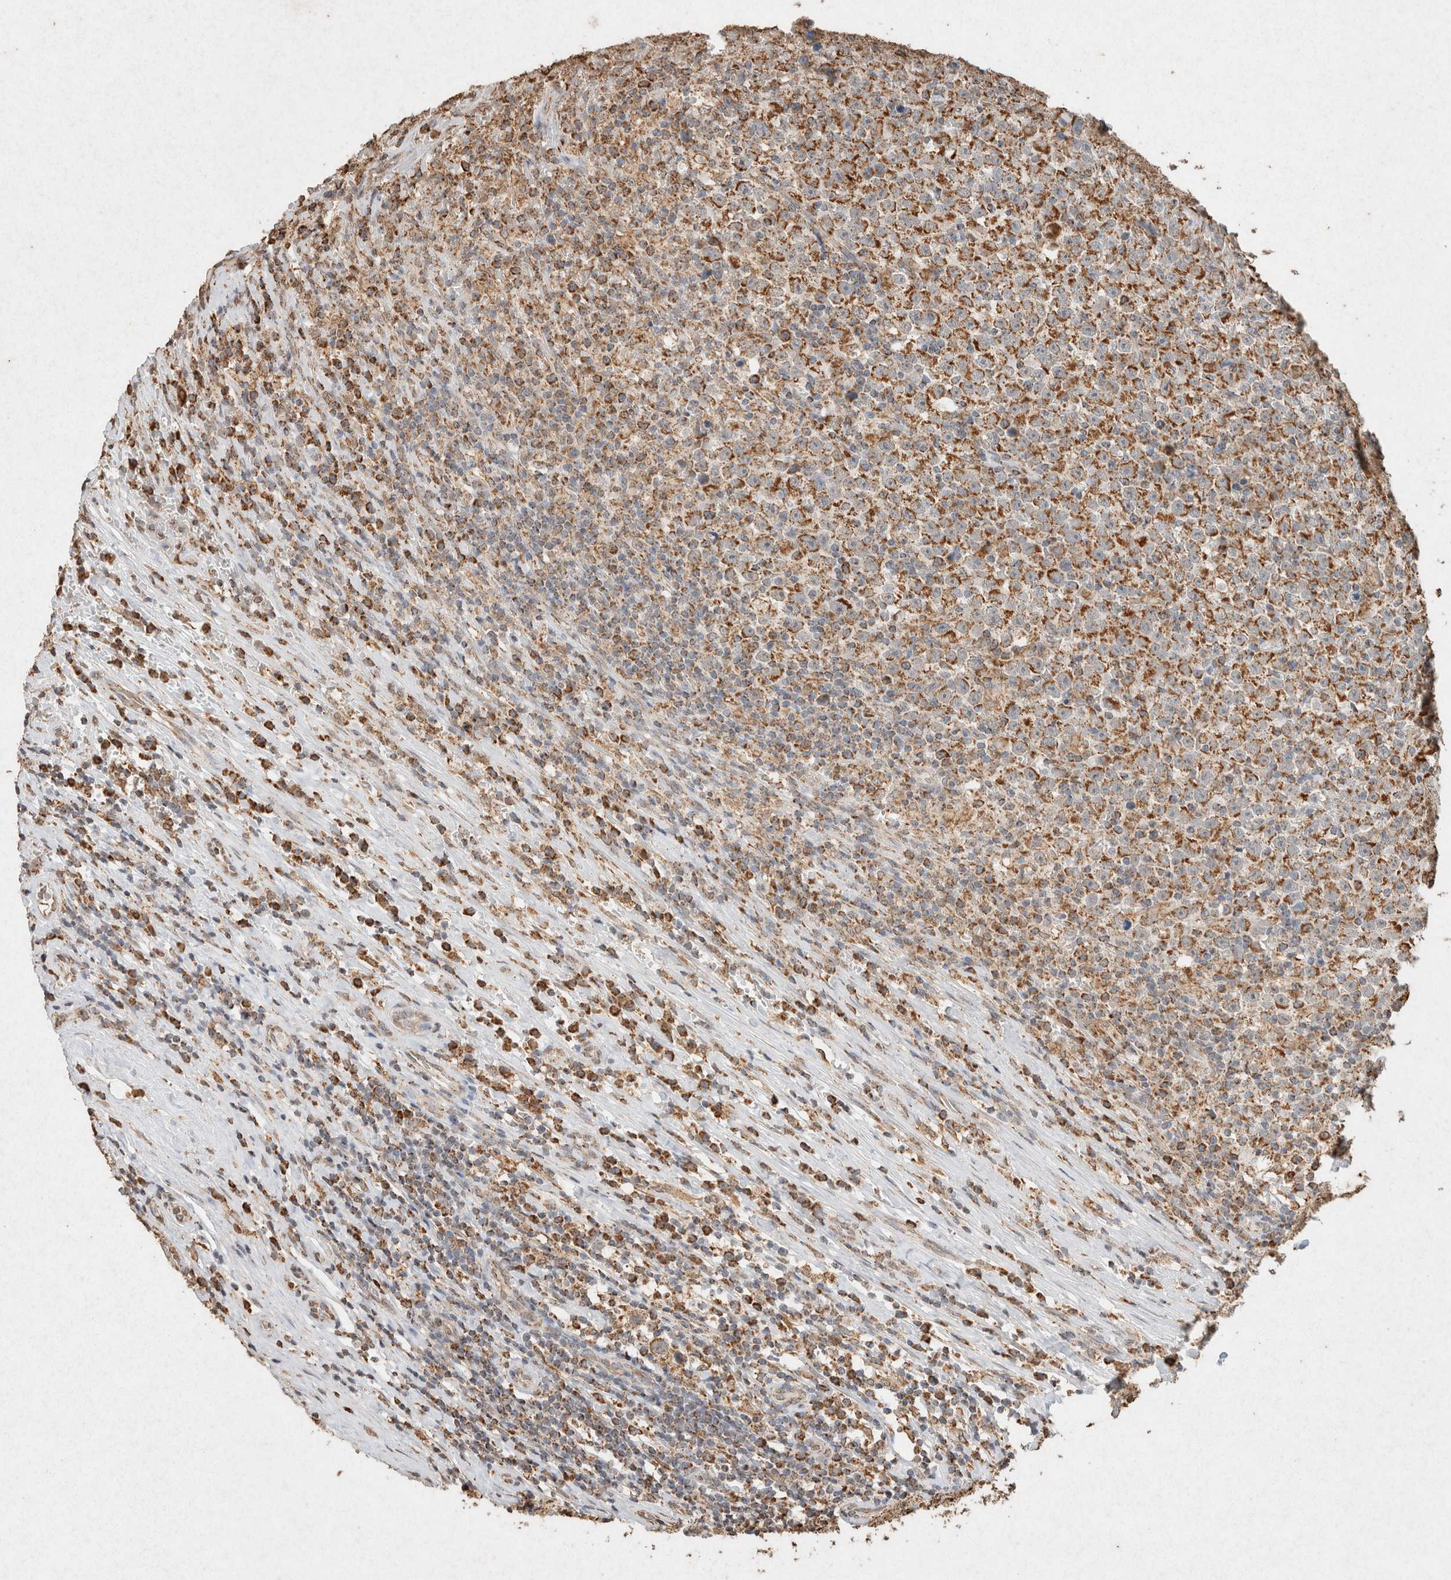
{"staining": {"intensity": "strong", "quantity": ">75%", "location": "cytoplasmic/membranous"}, "tissue": "testis cancer", "cell_type": "Tumor cells", "image_type": "cancer", "snomed": [{"axis": "morphology", "description": "Seminoma, NOS"}, {"axis": "topography", "description": "Testis"}], "caption": "Immunohistochemistry staining of testis cancer, which demonstrates high levels of strong cytoplasmic/membranous staining in about >75% of tumor cells indicating strong cytoplasmic/membranous protein expression. The staining was performed using DAB (3,3'-diaminobenzidine) (brown) for protein detection and nuclei were counterstained in hematoxylin (blue).", "gene": "SDC2", "patient": {"sex": "male", "age": 43}}